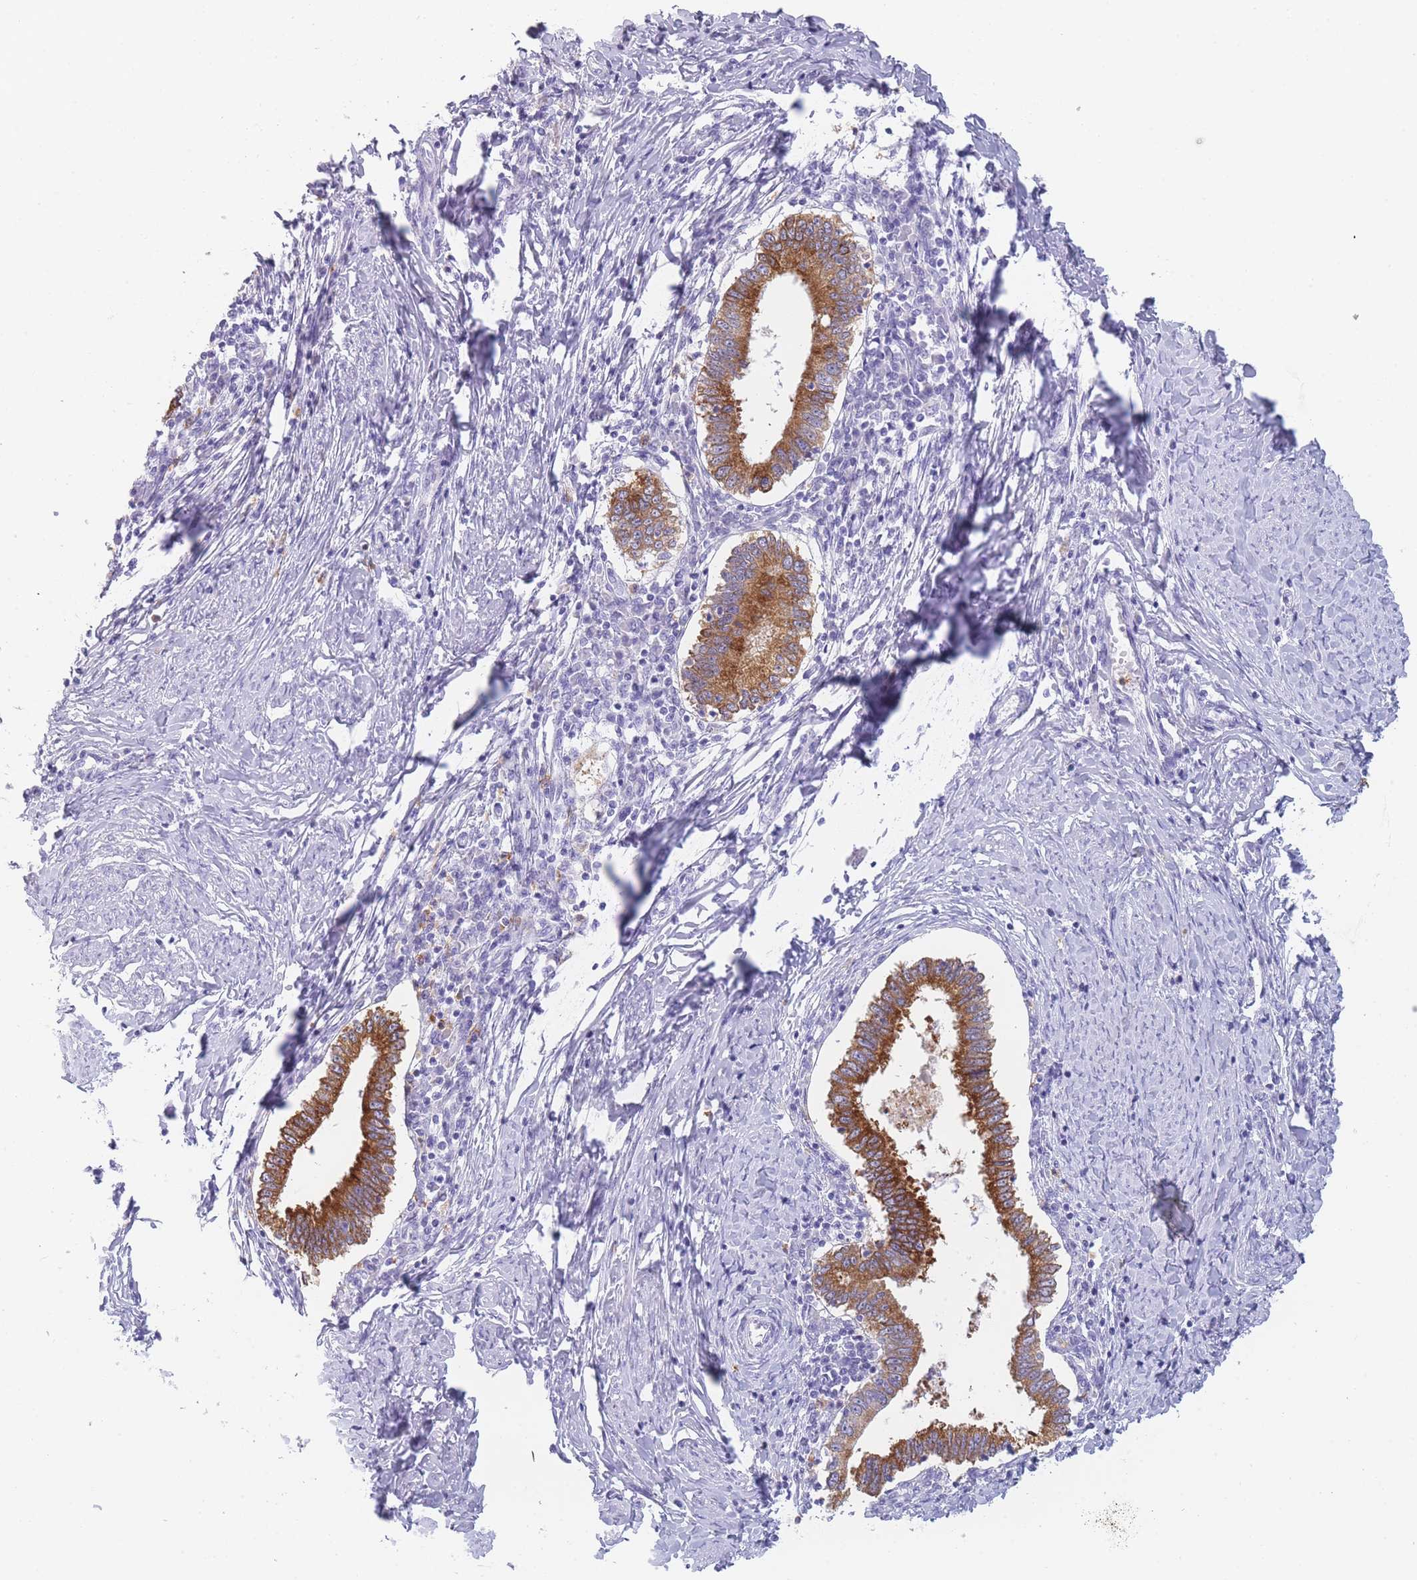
{"staining": {"intensity": "strong", "quantity": ">75%", "location": "cytoplasmic/membranous"}, "tissue": "cervical cancer", "cell_type": "Tumor cells", "image_type": "cancer", "snomed": [{"axis": "morphology", "description": "Adenocarcinoma, NOS"}, {"axis": "topography", "description": "Cervix"}], "caption": "A histopathology image showing strong cytoplasmic/membranous positivity in about >75% of tumor cells in cervical cancer, as visualized by brown immunohistochemical staining.", "gene": "ZNF627", "patient": {"sex": "female", "age": 36}}